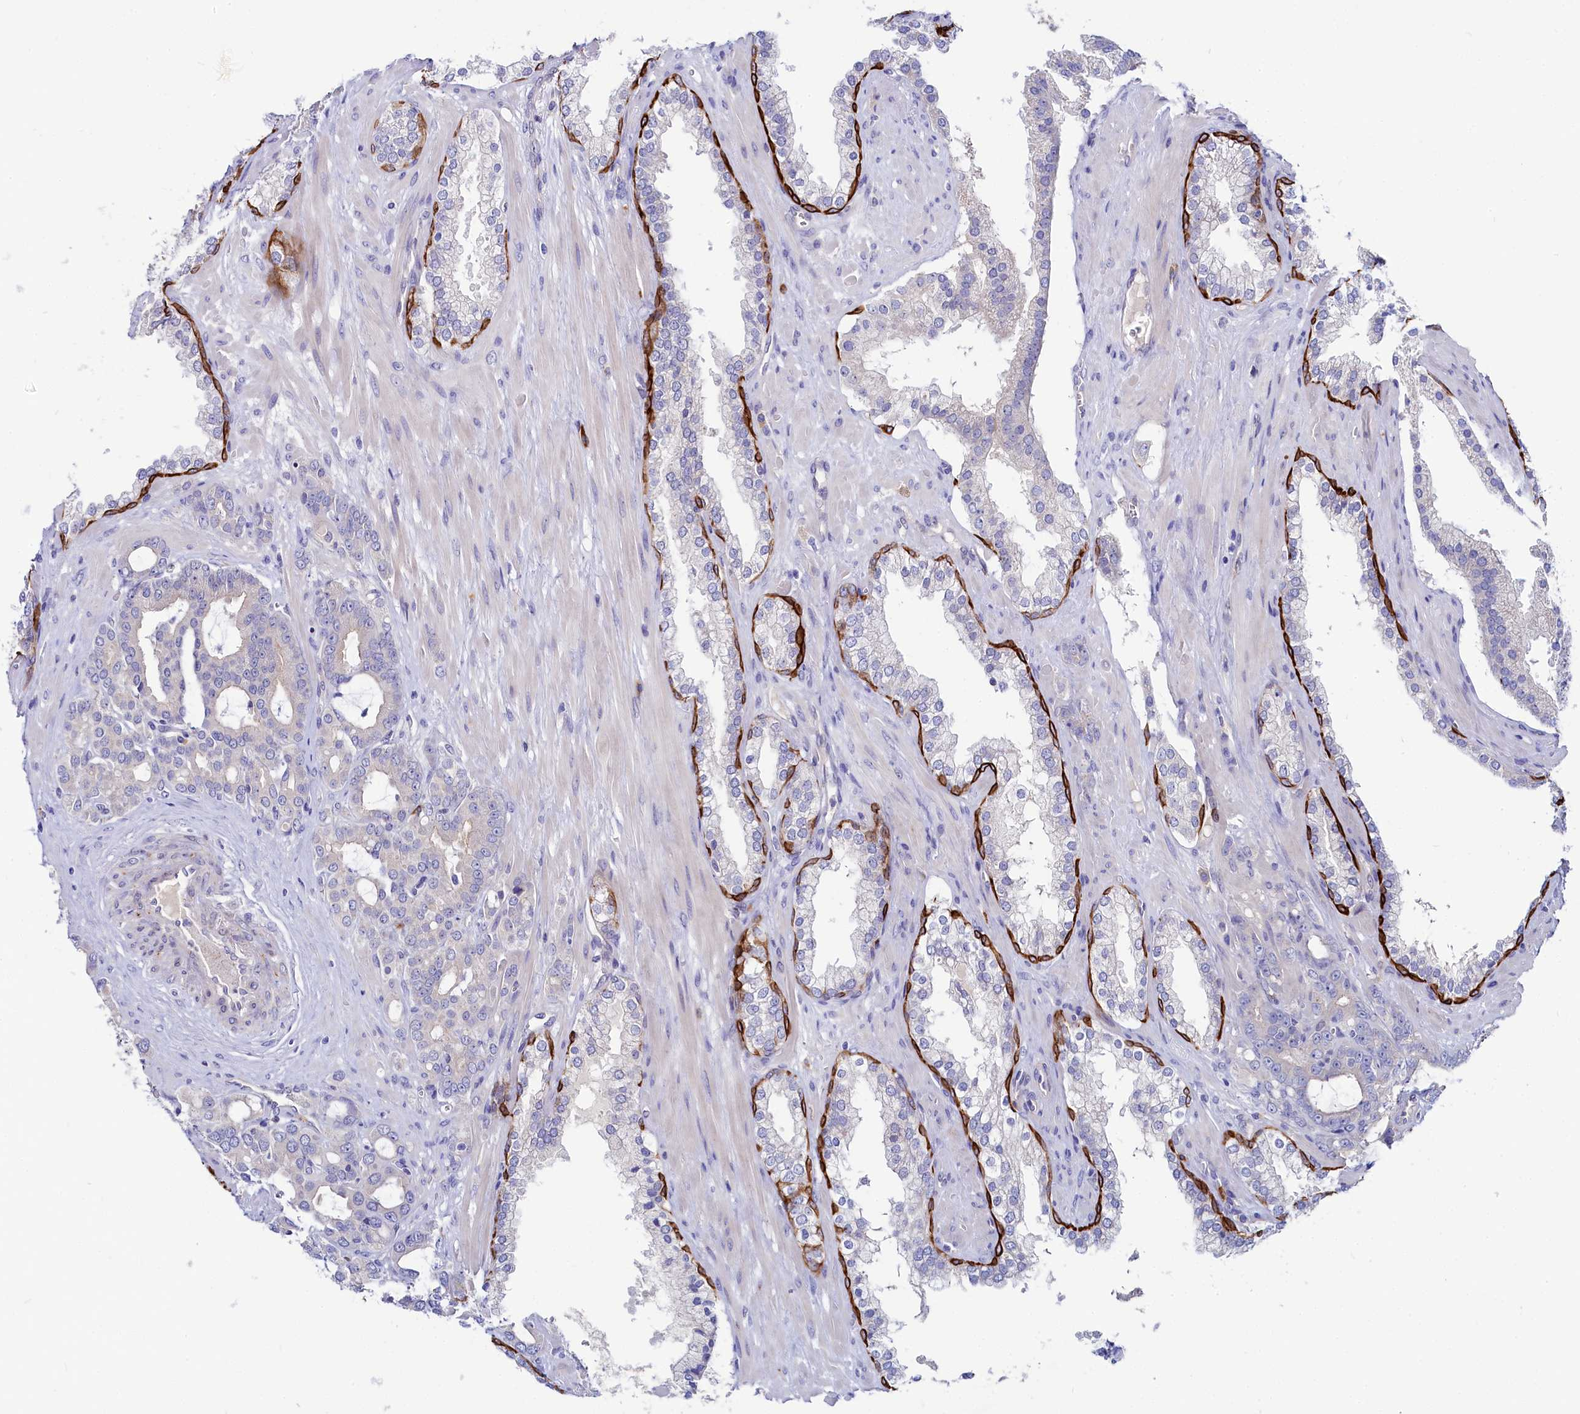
{"staining": {"intensity": "negative", "quantity": "none", "location": "none"}, "tissue": "prostate cancer", "cell_type": "Tumor cells", "image_type": "cancer", "snomed": [{"axis": "morphology", "description": "Adenocarcinoma, High grade"}, {"axis": "topography", "description": "Prostate"}], "caption": "The micrograph demonstrates no staining of tumor cells in prostate cancer (high-grade adenocarcinoma). Brightfield microscopy of IHC stained with DAB (brown) and hematoxylin (blue), captured at high magnification.", "gene": "ASTE1", "patient": {"sex": "male", "age": 72}}